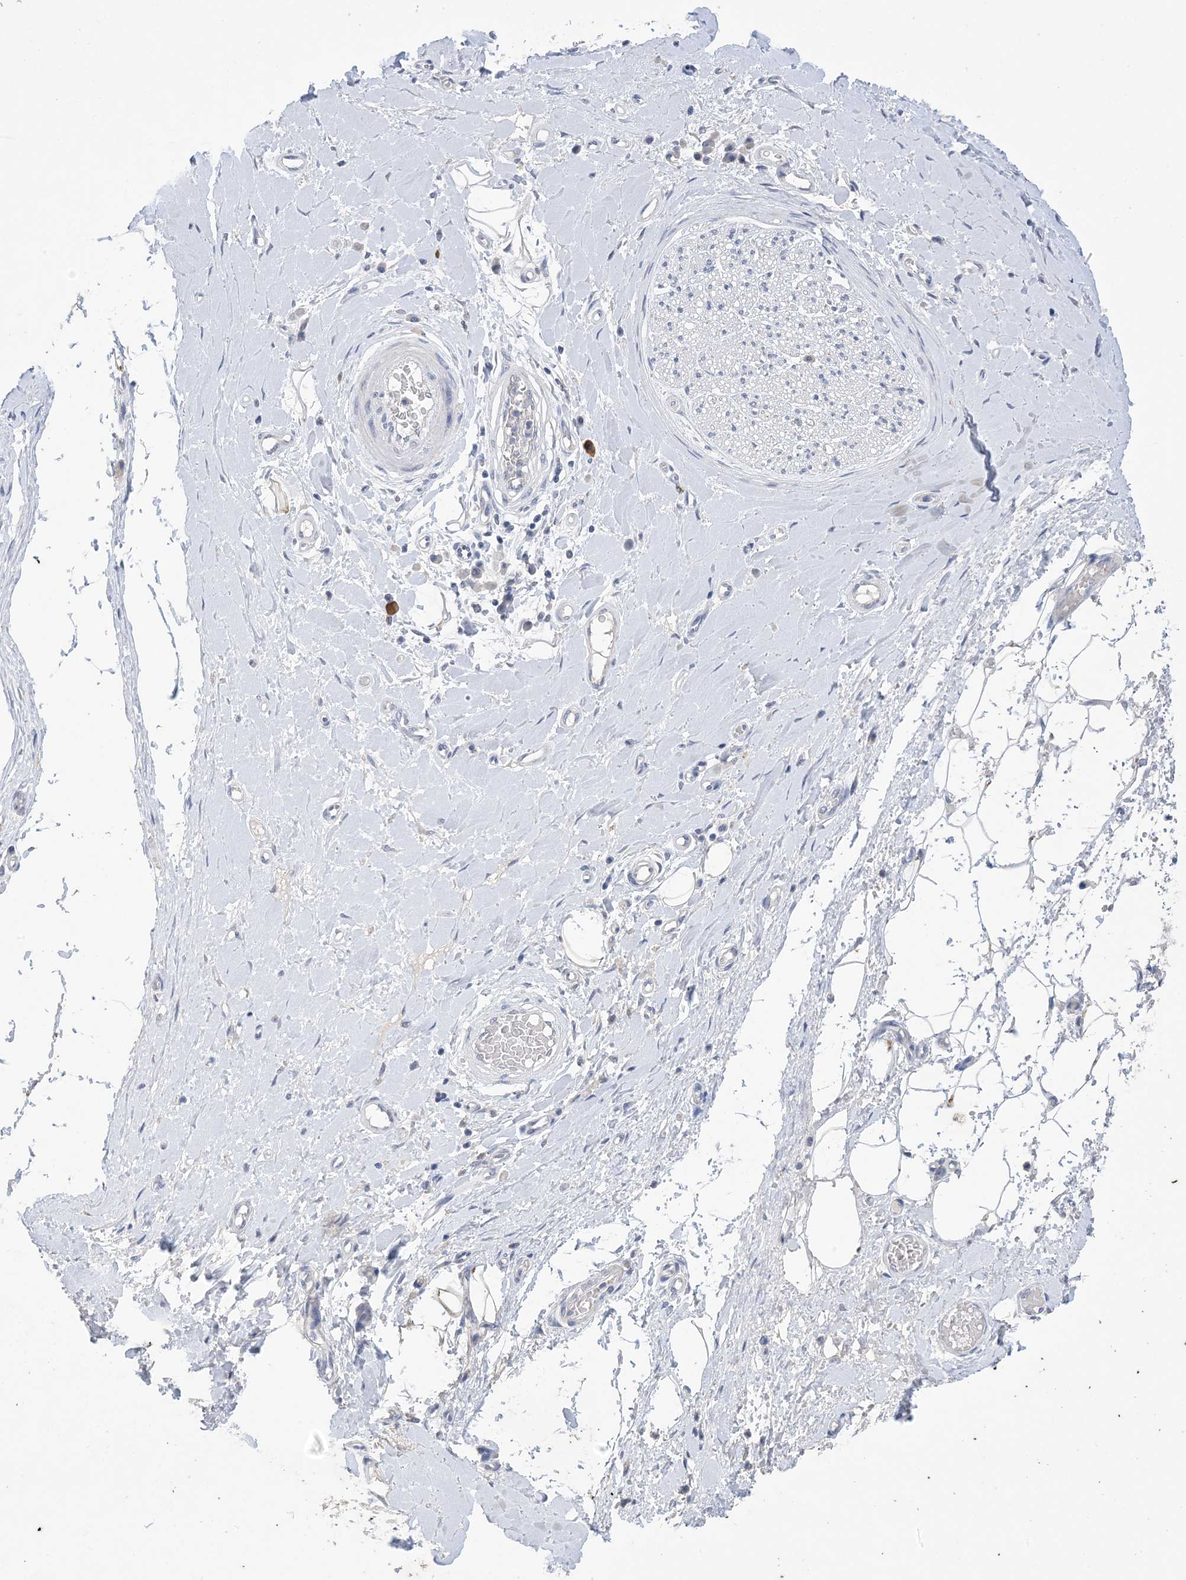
{"staining": {"intensity": "negative", "quantity": ">75%", "location": "none"}, "tissue": "adipose tissue", "cell_type": "Adipocytes", "image_type": "normal", "snomed": [{"axis": "morphology", "description": "Normal tissue, NOS"}, {"axis": "morphology", "description": "Adenocarcinoma, NOS"}, {"axis": "topography", "description": "Esophagus"}, {"axis": "topography", "description": "Stomach, upper"}, {"axis": "topography", "description": "Peripheral nerve tissue"}], "caption": "Image shows no significant protein staining in adipocytes of benign adipose tissue.", "gene": "DSC3", "patient": {"sex": "male", "age": 62}}